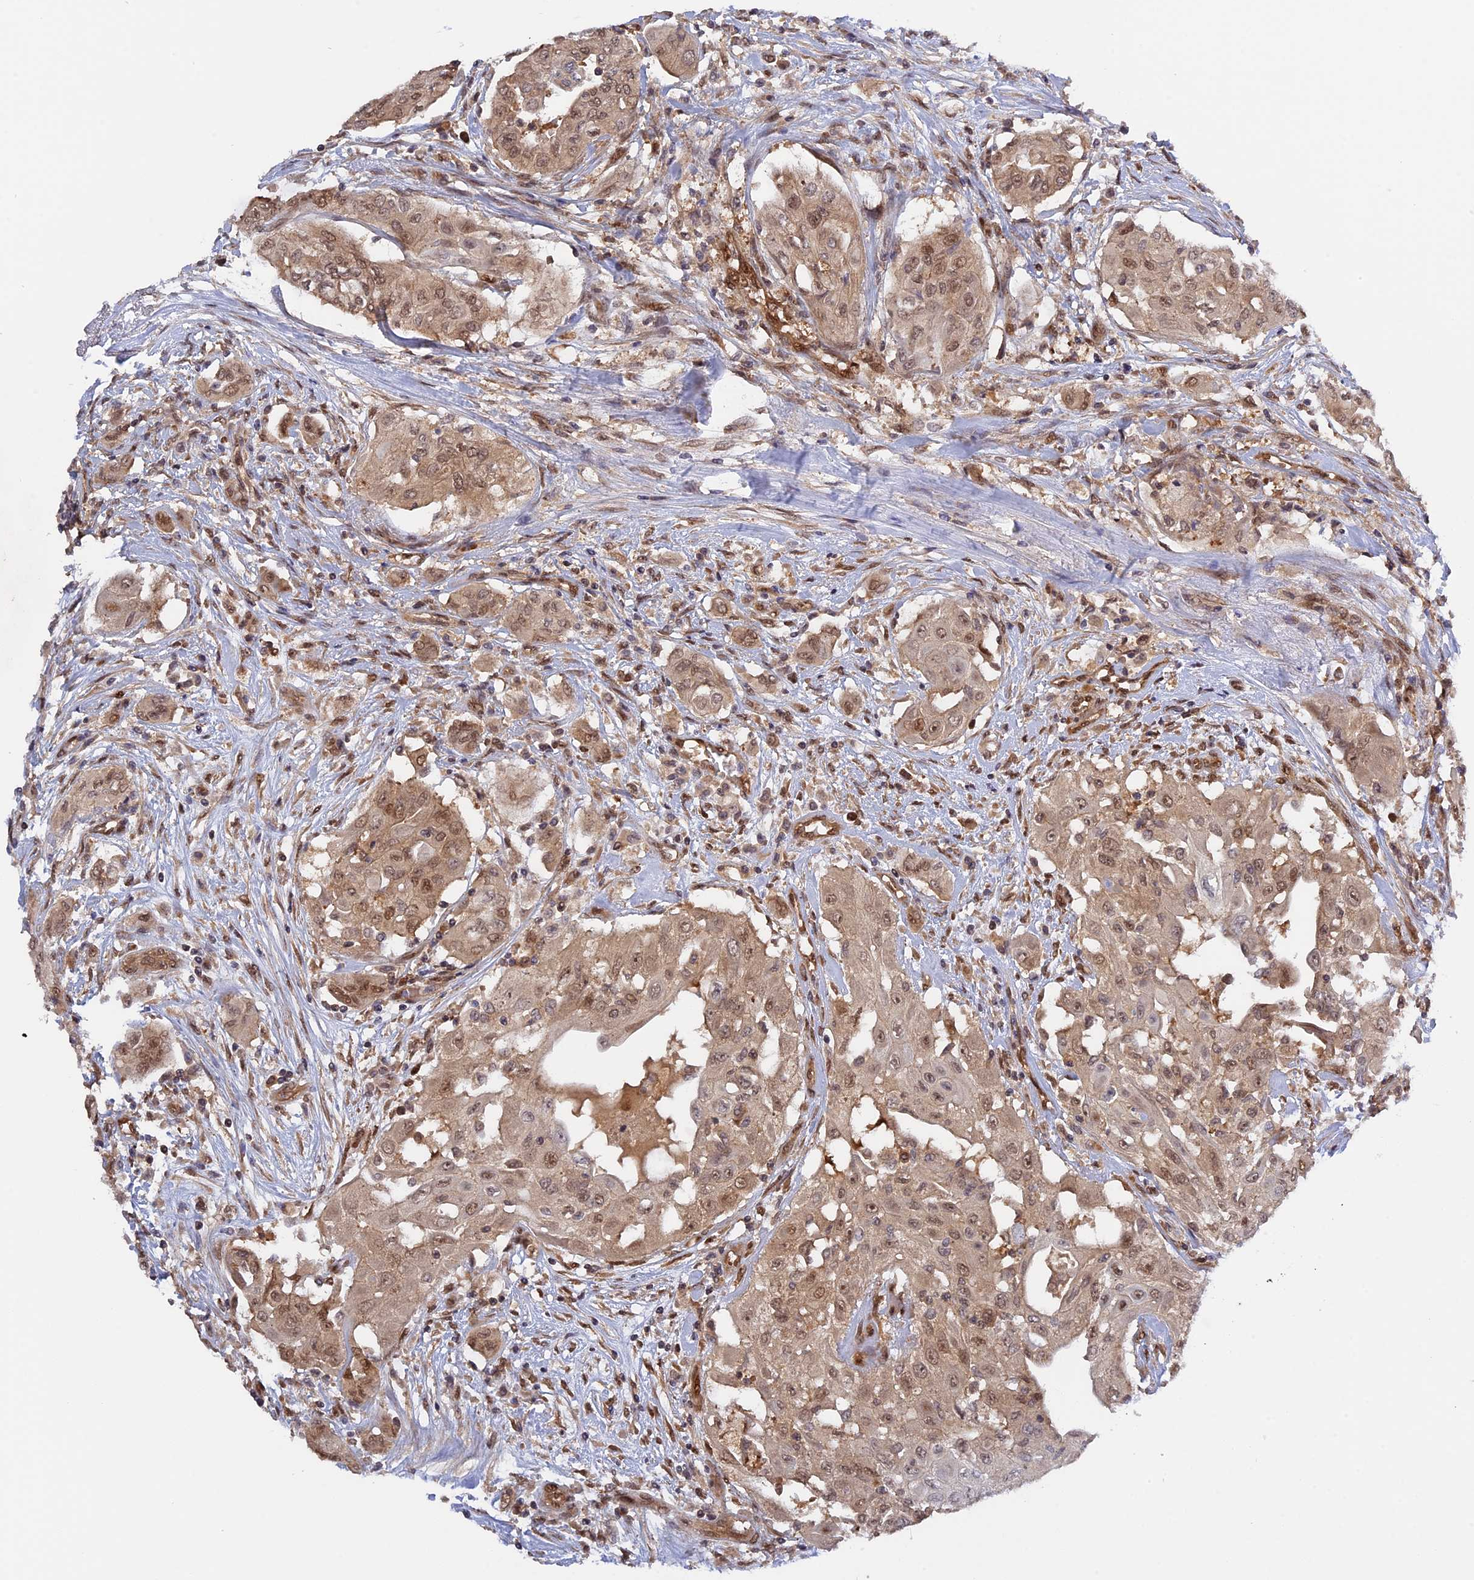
{"staining": {"intensity": "moderate", "quantity": ">75%", "location": "nuclear"}, "tissue": "thyroid cancer", "cell_type": "Tumor cells", "image_type": "cancer", "snomed": [{"axis": "morphology", "description": "Papillary adenocarcinoma, NOS"}, {"axis": "topography", "description": "Thyroid gland"}], "caption": "IHC (DAB (3,3'-diaminobenzidine)) staining of human thyroid cancer demonstrates moderate nuclear protein staining in approximately >75% of tumor cells.", "gene": "ZNF428", "patient": {"sex": "female", "age": 59}}